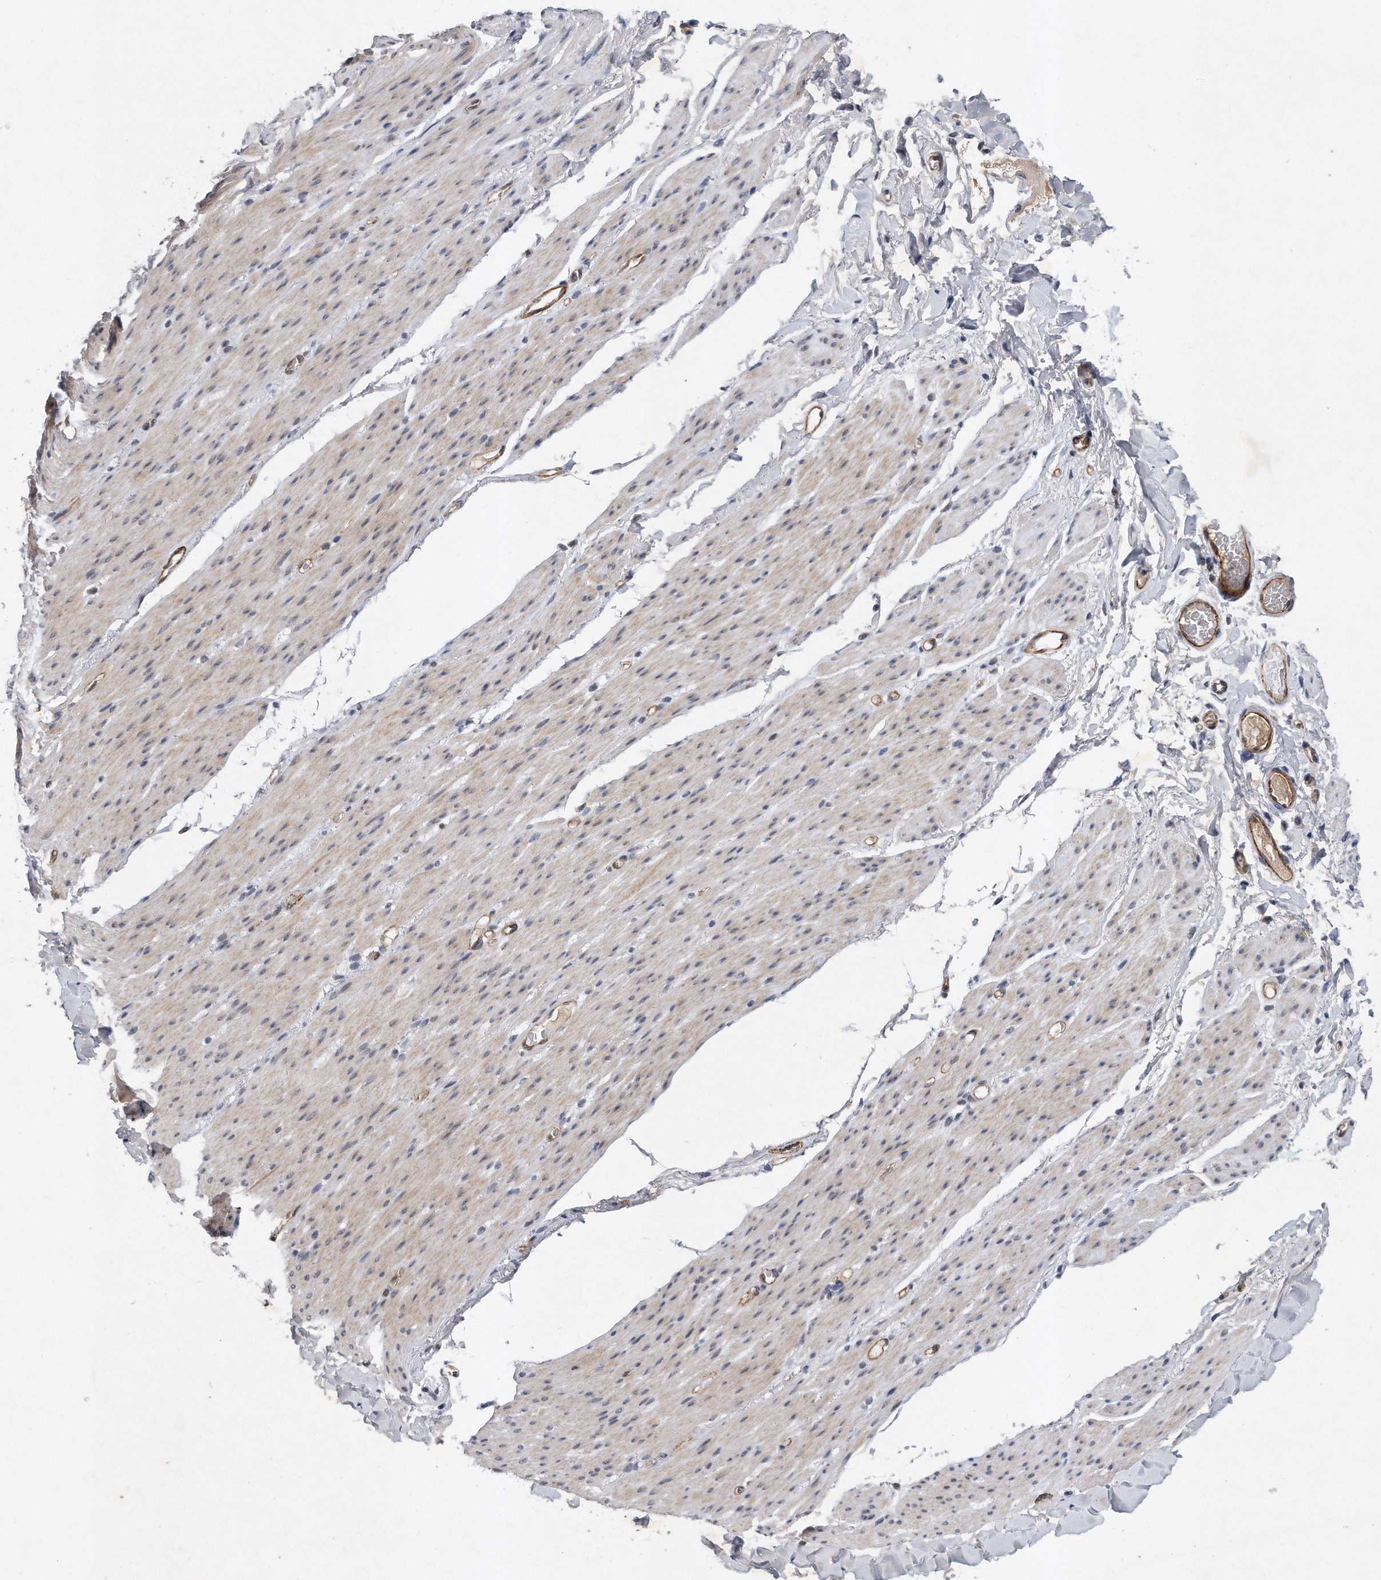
{"staining": {"intensity": "negative", "quantity": "none", "location": "none"}, "tissue": "smooth muscle", "cell_type": "Smooth muscle cells", "image_type": "normal", "snomed": [{"axis": "morphology", "description": "Normal tissue, NOS"}, {"axis": "topography", "description": "Colon"}, {"axis": "topography", "description": "Peripheral nerve tissue"}], "caption": "Normal smooth muscle was stained to show a protein in brown. There is no significant staining in smooth muscle cells.", "gene": "TP53INP1", "patient": {"sex": "female", "age": 61}}